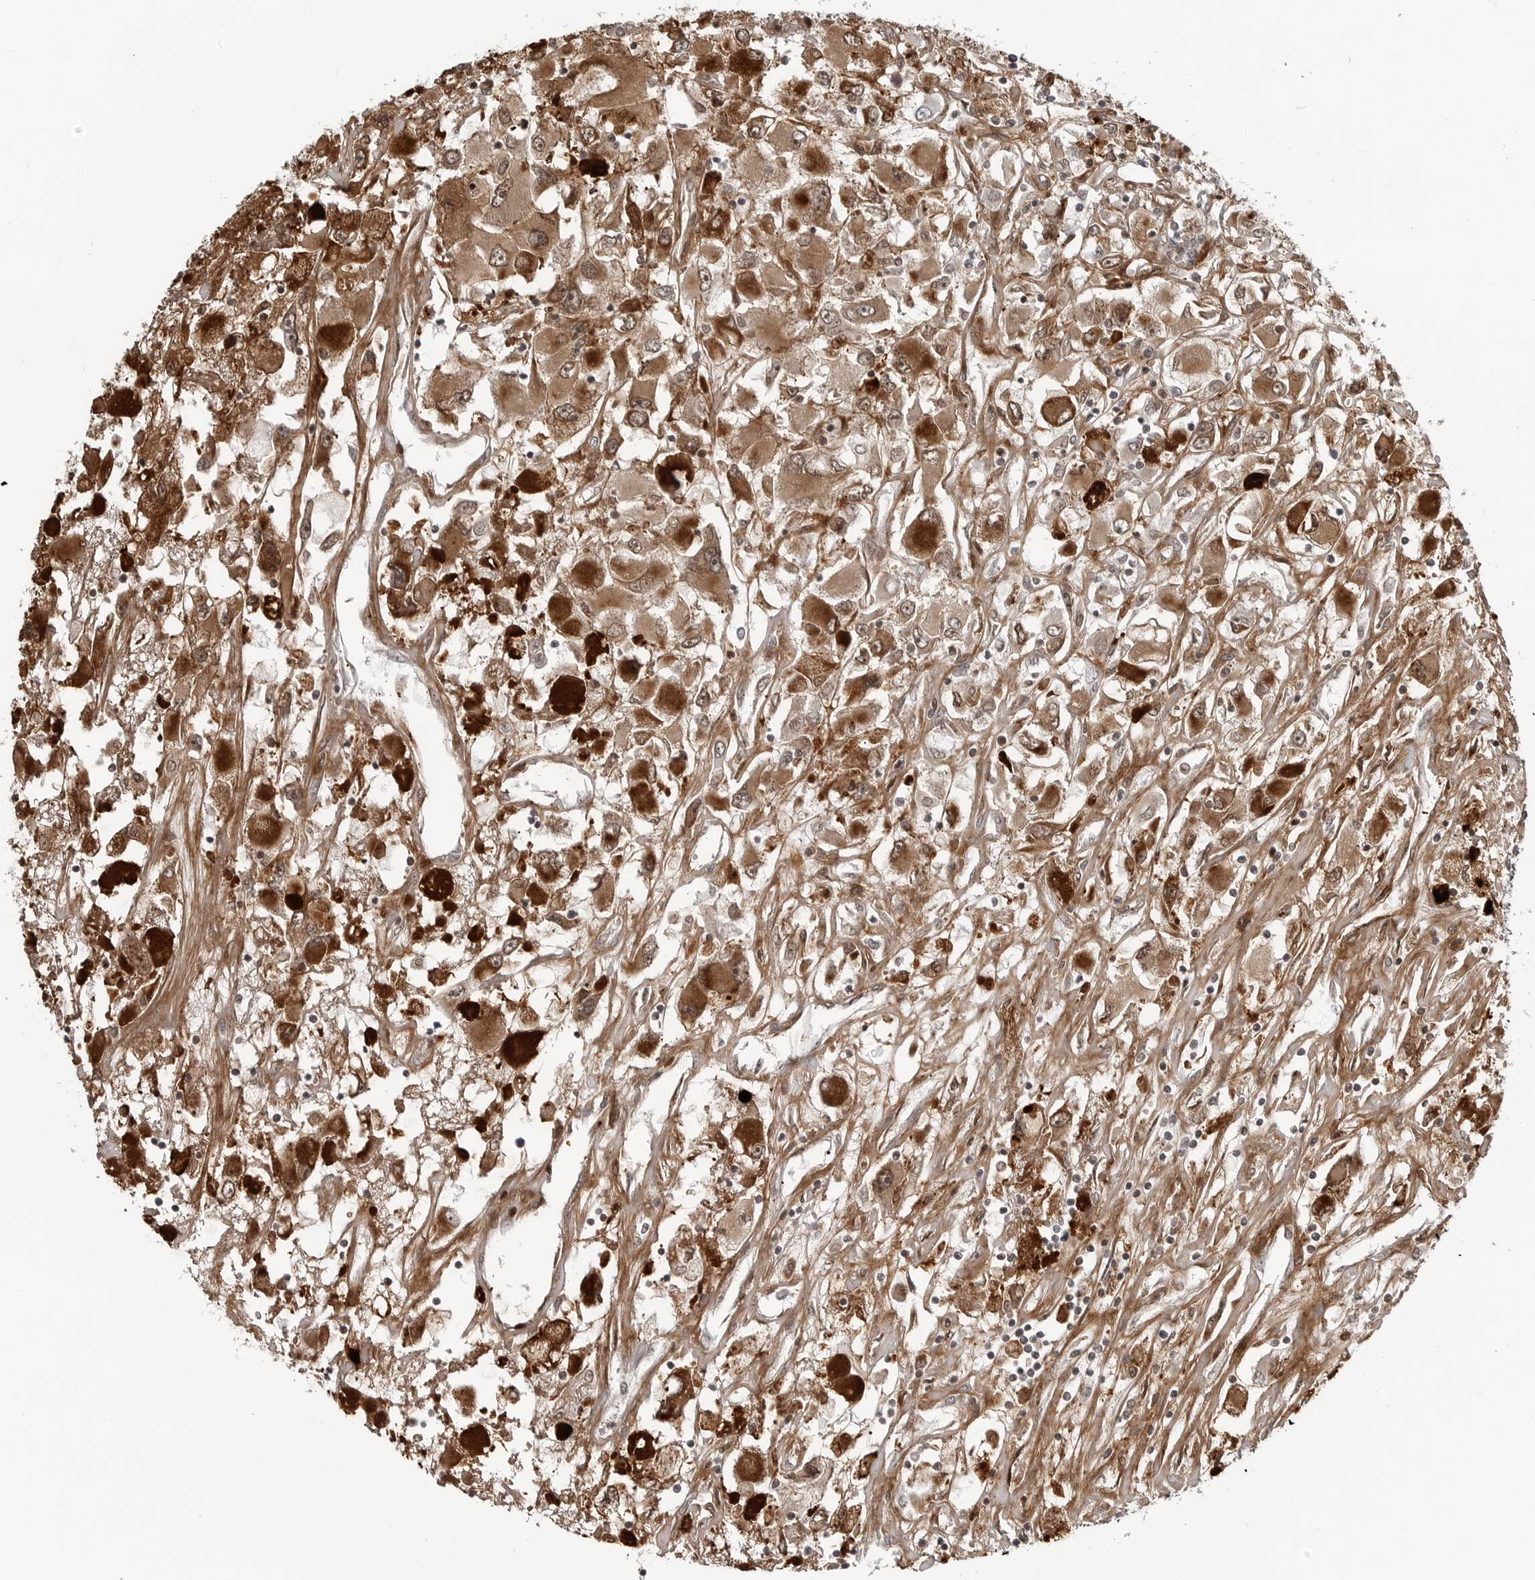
{"staining": {"intensity": "moderate", "quantity": ">75%", "location": "cytoplasmic/membranous"}, "tissue": "renal cancer", "cell_type": "Tumor cells", "image_type": "cancer", "snomed": [{"axis": "morphology", "description": "Adenocarcinoma, NOS"}, {"axis": "topography", "description": "Kidney"}], "caption": "An image showing moderate cytoplasmic/membranous staining in approximately >75% of tumor cells in renal cancer (adenocarcinoma), as visualized by brown immunohistochemical staining.", "gene": "CXCR5", "patient": {"sex": "female", "age": 52}}